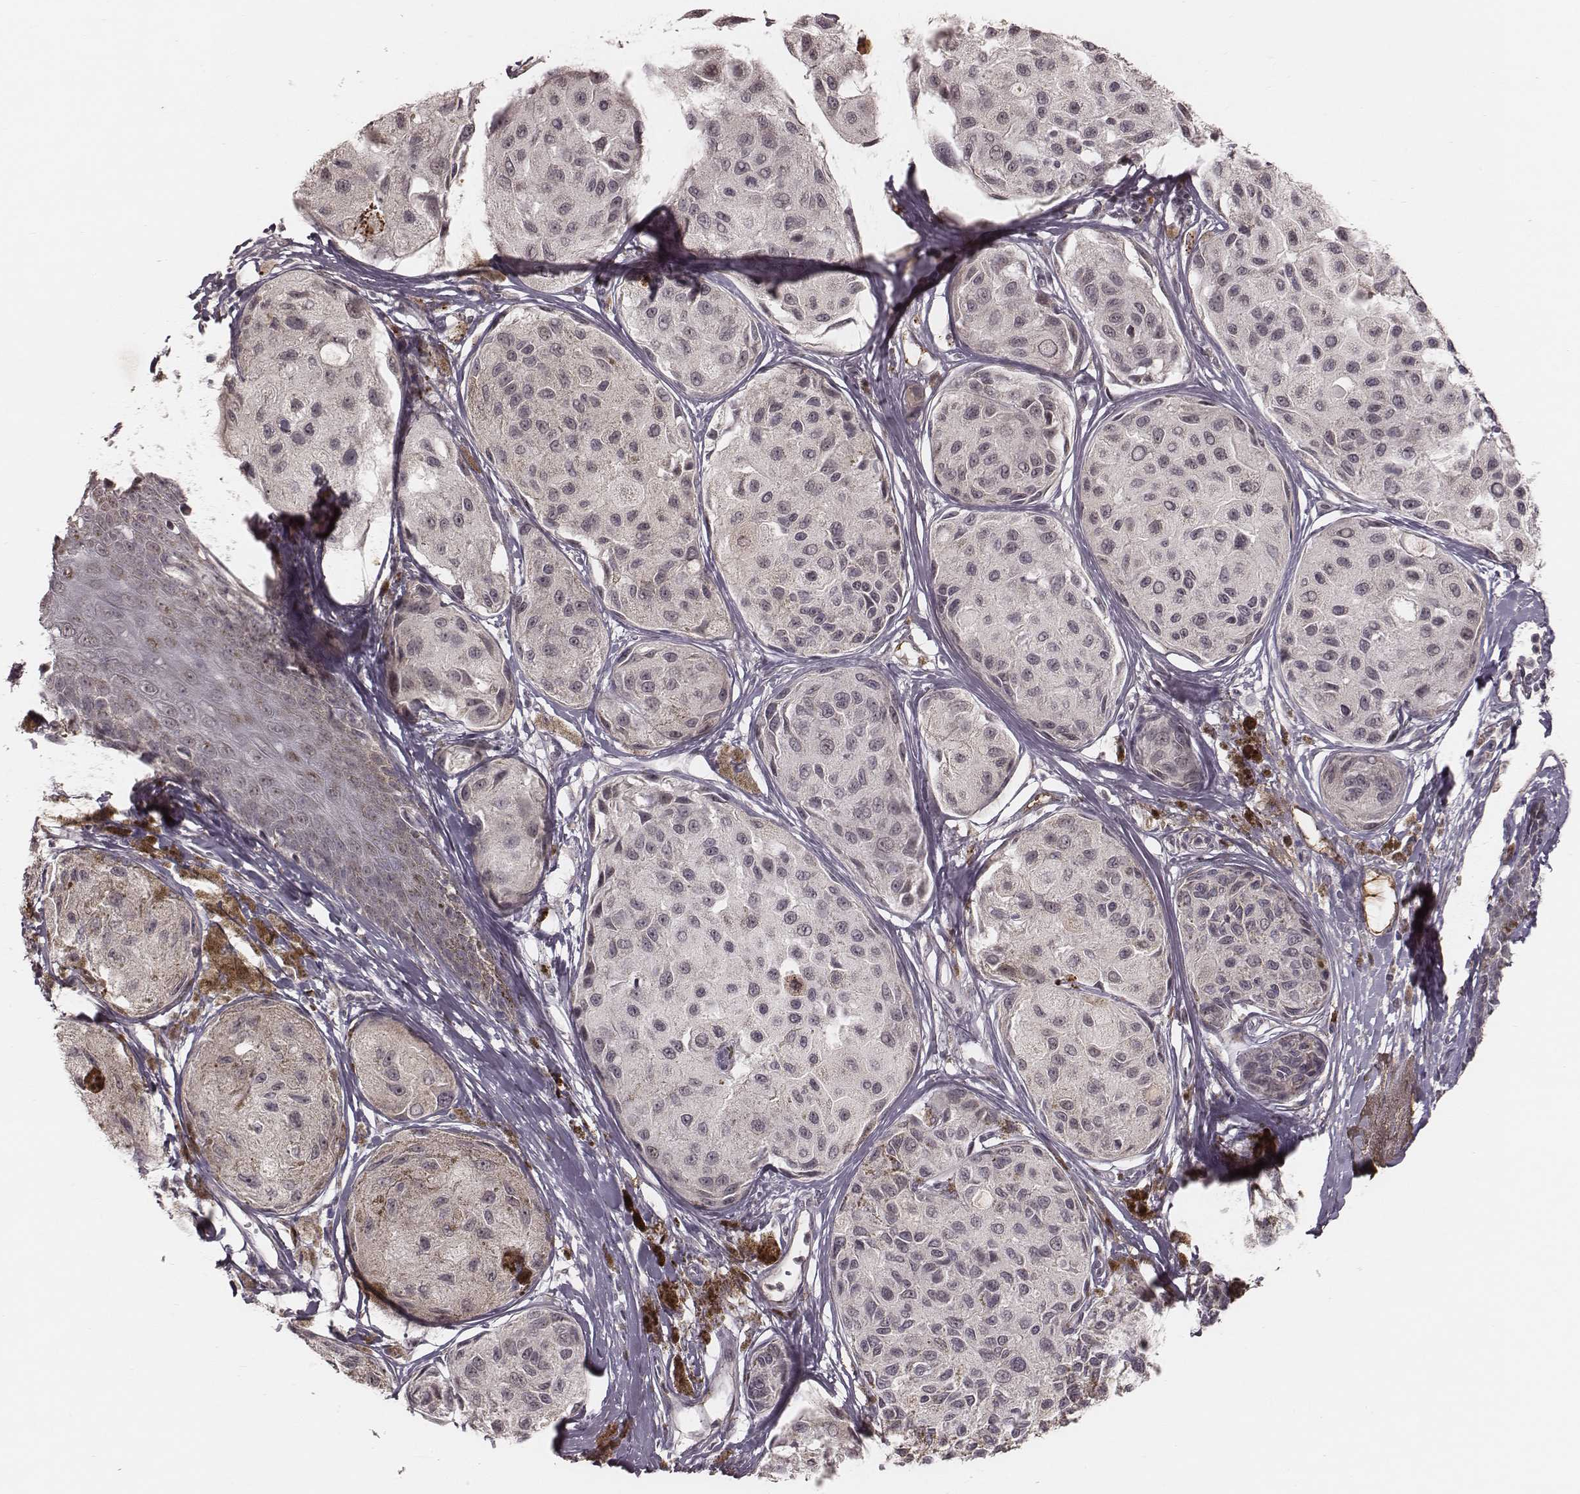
{"staining": {"intensity": "negative", "quantity": "none", "location": "none"}, "tissue": "melanoma", "cell_type": "Tumor cells", "image_type": "cancer", "snomed": [{"axis": "morphology", "description": "Malignant melanoma, NOS"}, {"axis": "topography", "description": "Skin"}], "caption": "Immunohistochemistry (IHC) histopathology image of melanoma stained for a protein (brown), which displays no staining in tumor cells.", "gene": "IL5", "patient": {"sex": "female", "age": 38}}